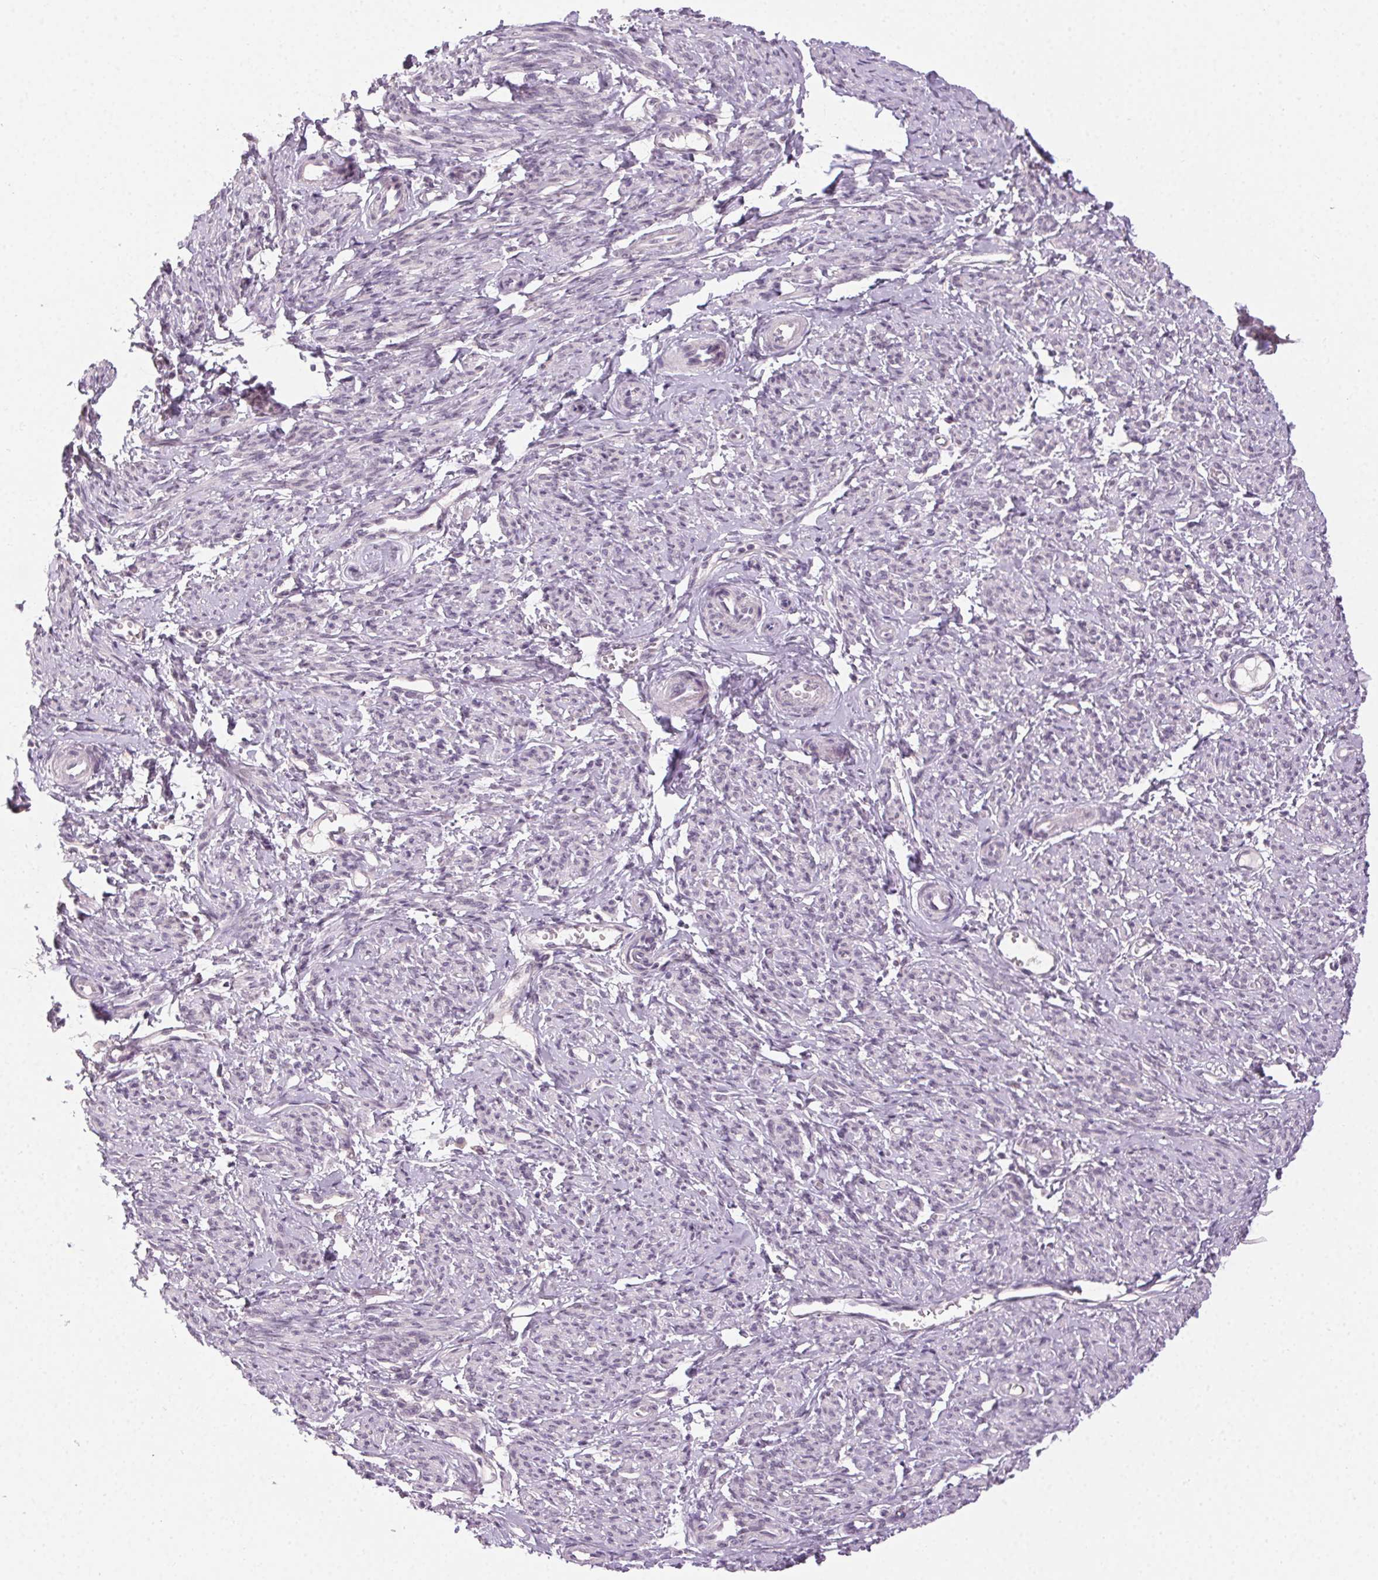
{"staining": {"intensity": "negative", "quantity": "none", "location": "none"}, "tissue": "smooth muscle", "cell_type": "Smooth muscle cells", "image_type": "normal", "snomed": [{"axis": "morphology", "description": "Normal tissue, NOS"}, {"axis": "topography", "description": "Smooth muscle"}], "caption": "Immunohistochemical staining of unremarkable human smooth muscle shows no significant staining in smooth muscle cells.", "gene": "FAM168A", "patient": {"sex": "female", "age": 65}}